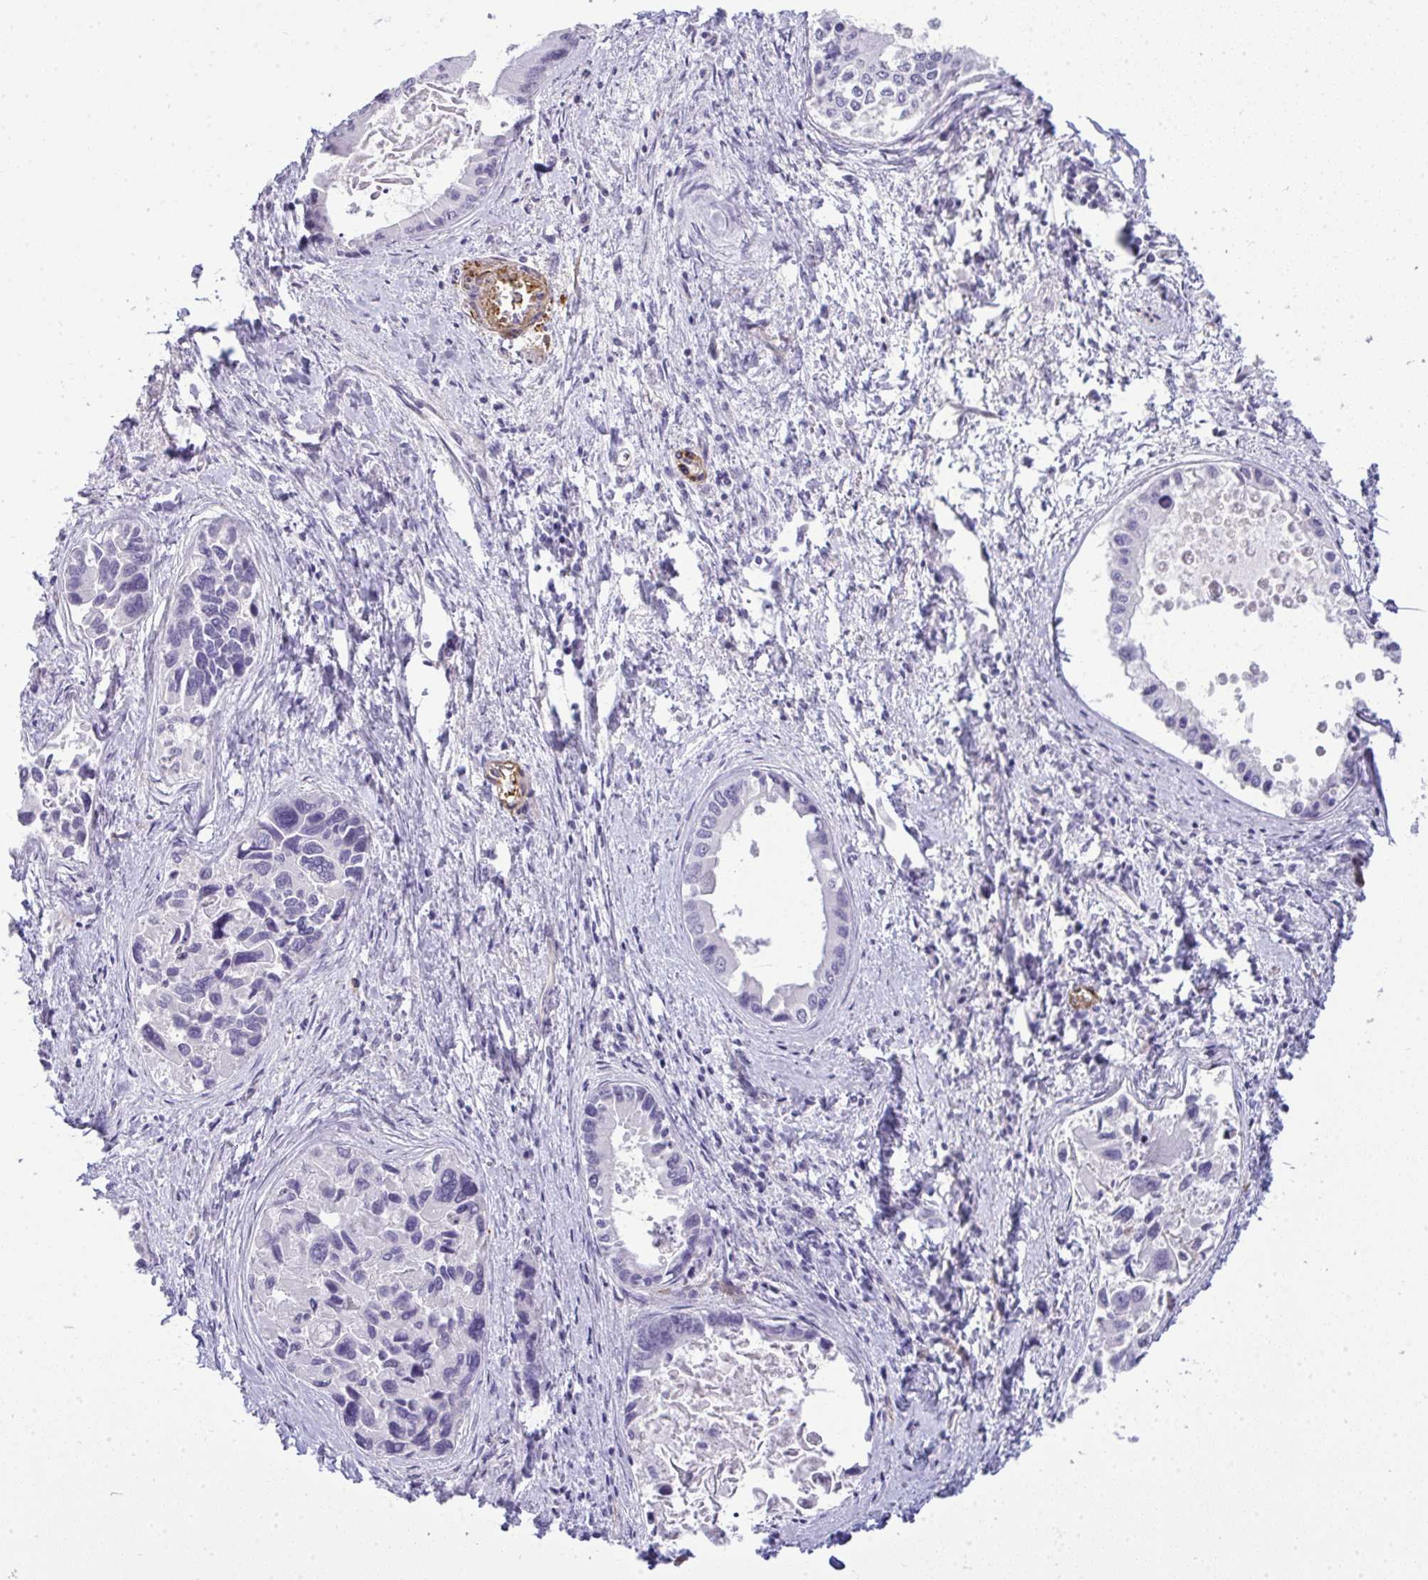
{"staining": {"intensity": "negative", "quantity": "none", "location": "none"}, "tissue": "liver cancer", "cell_type": "Tumor cells", "image_type": "cancer", "snomed": [{"axis": "morphology", "description": "Cholangiocarcinoma"}, {"axis": "topography", "description": "Liver"}], "caption": "DAB (3,3'-diaminobenzidine) immunohistochemical staining of human liver cancer (cholangiocarcinoma) shows no significant positivity in tumor cells.", "gene": "UBE2S", "patient": {"sex": "male", "age": 66}}